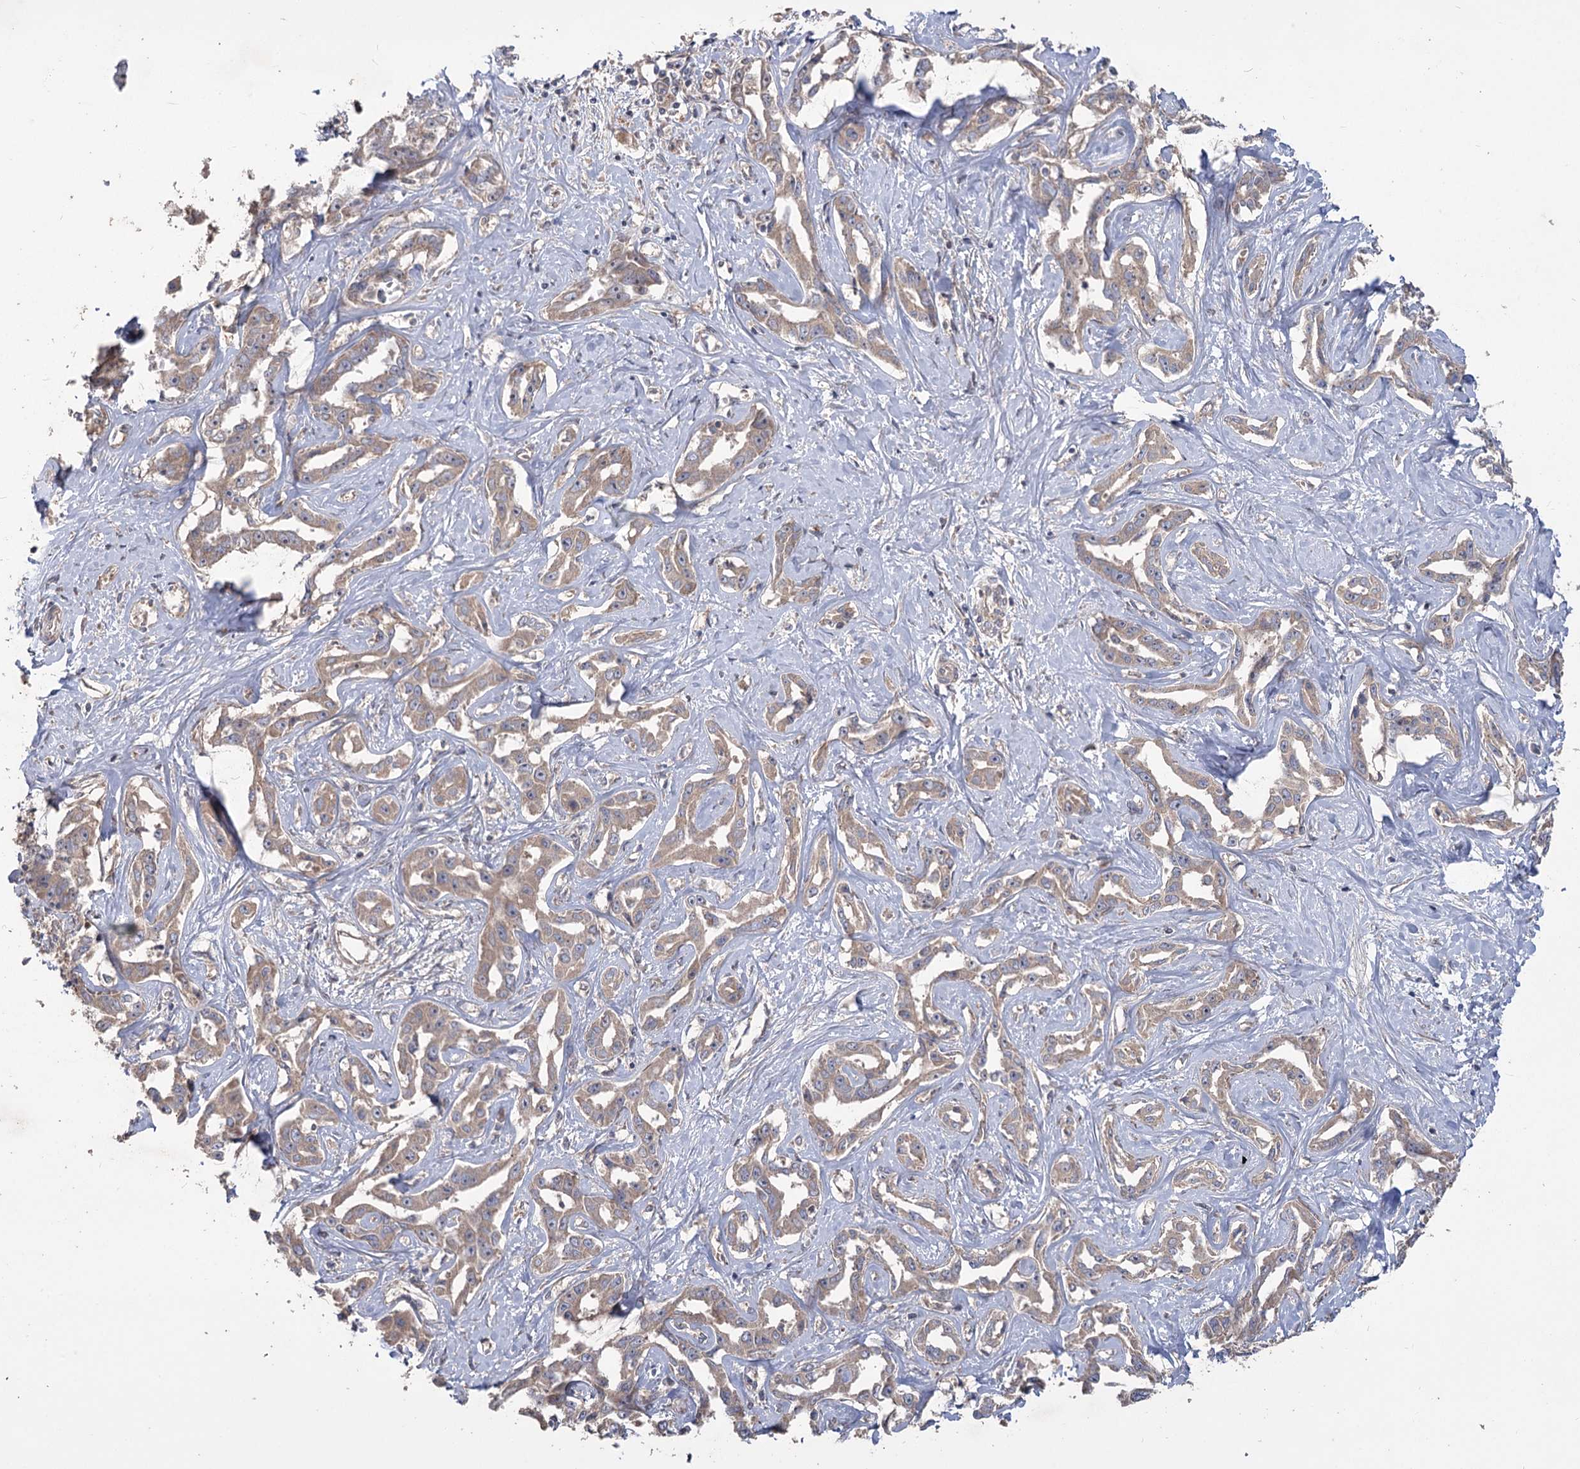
{"staining": {"intensity": "weak", "quantity": ">75%", "location": "cytoplasmic/membranous"}, "tissue": "liver cancer", "cell_type": "Tumor cells", "image_type": "cancer", "snomed": [{"axis": "morphology", "description": "Cholangiocarcinoma"}, {"axis": "topography", "description": "Liver"}], "caption": "Protein staining reveals weak cytoplasmic/membranous positivity in approximately >75% of tumor cells in liver cancer.", "gene": "RIN2", "patient": {"sex": "male", "age": 59}}